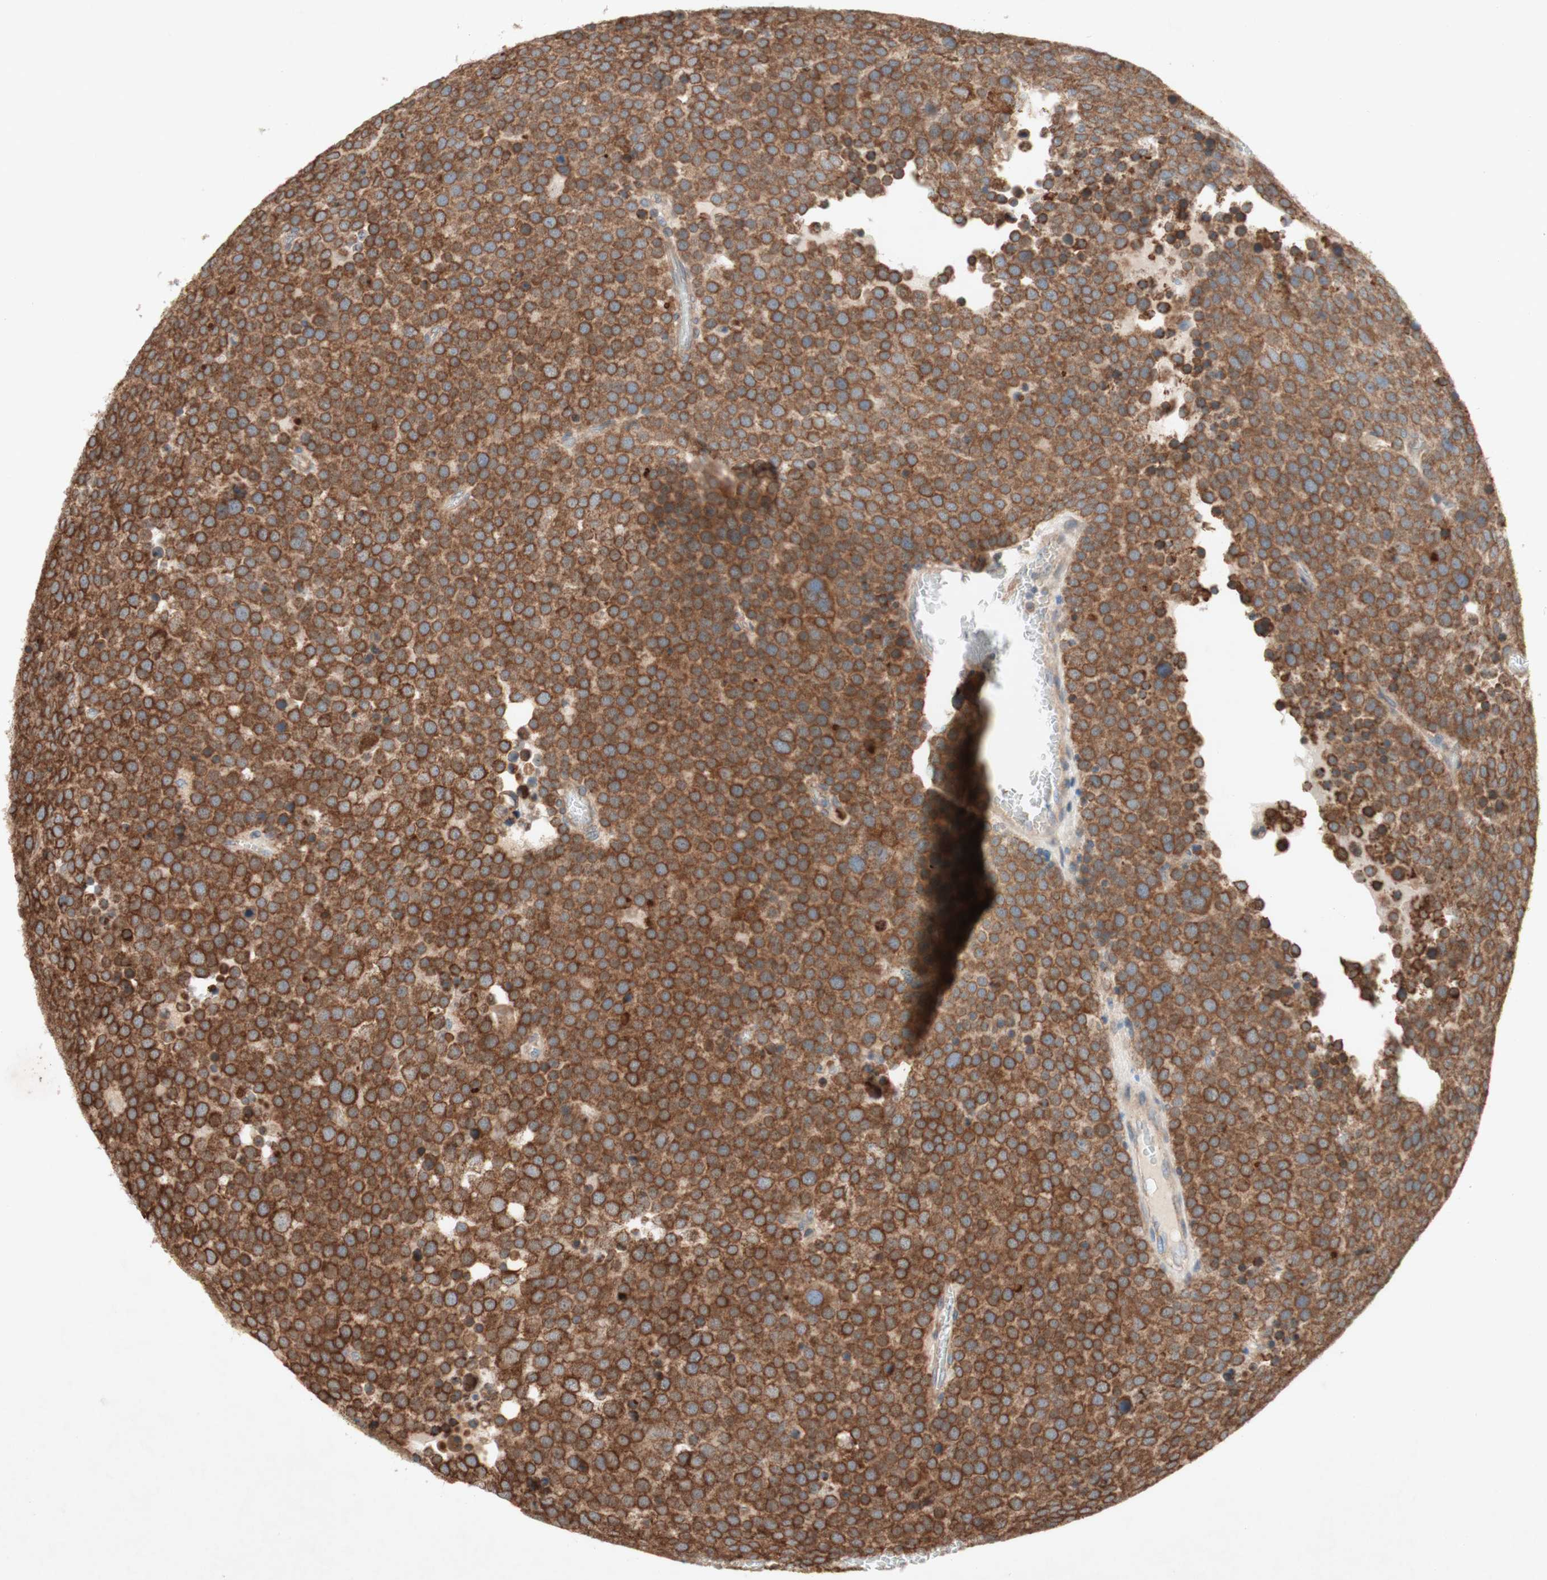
{"staining": {"intensity": "strong", "quantity": ">75%", "location": "cytoplasmic/membranous"}, "tissue": "testis cancer", "cell_type": "Tumor cells", "image_type": "cancer", "snomed": [{"axis": "morphology", "description": "Seminoma, NOS"}, {"axis": "topography", "description": "Testis"}], "caption": "Immunohistochemistry micrograph of human seminoma (testis) stained for a protein (brown), which exhibits high levels of strong cytoplasmic/membranous positivity in about >75% of tumor cells.", "gene": "SOCS2", "patient": {"sex": "male", "age": 71}}